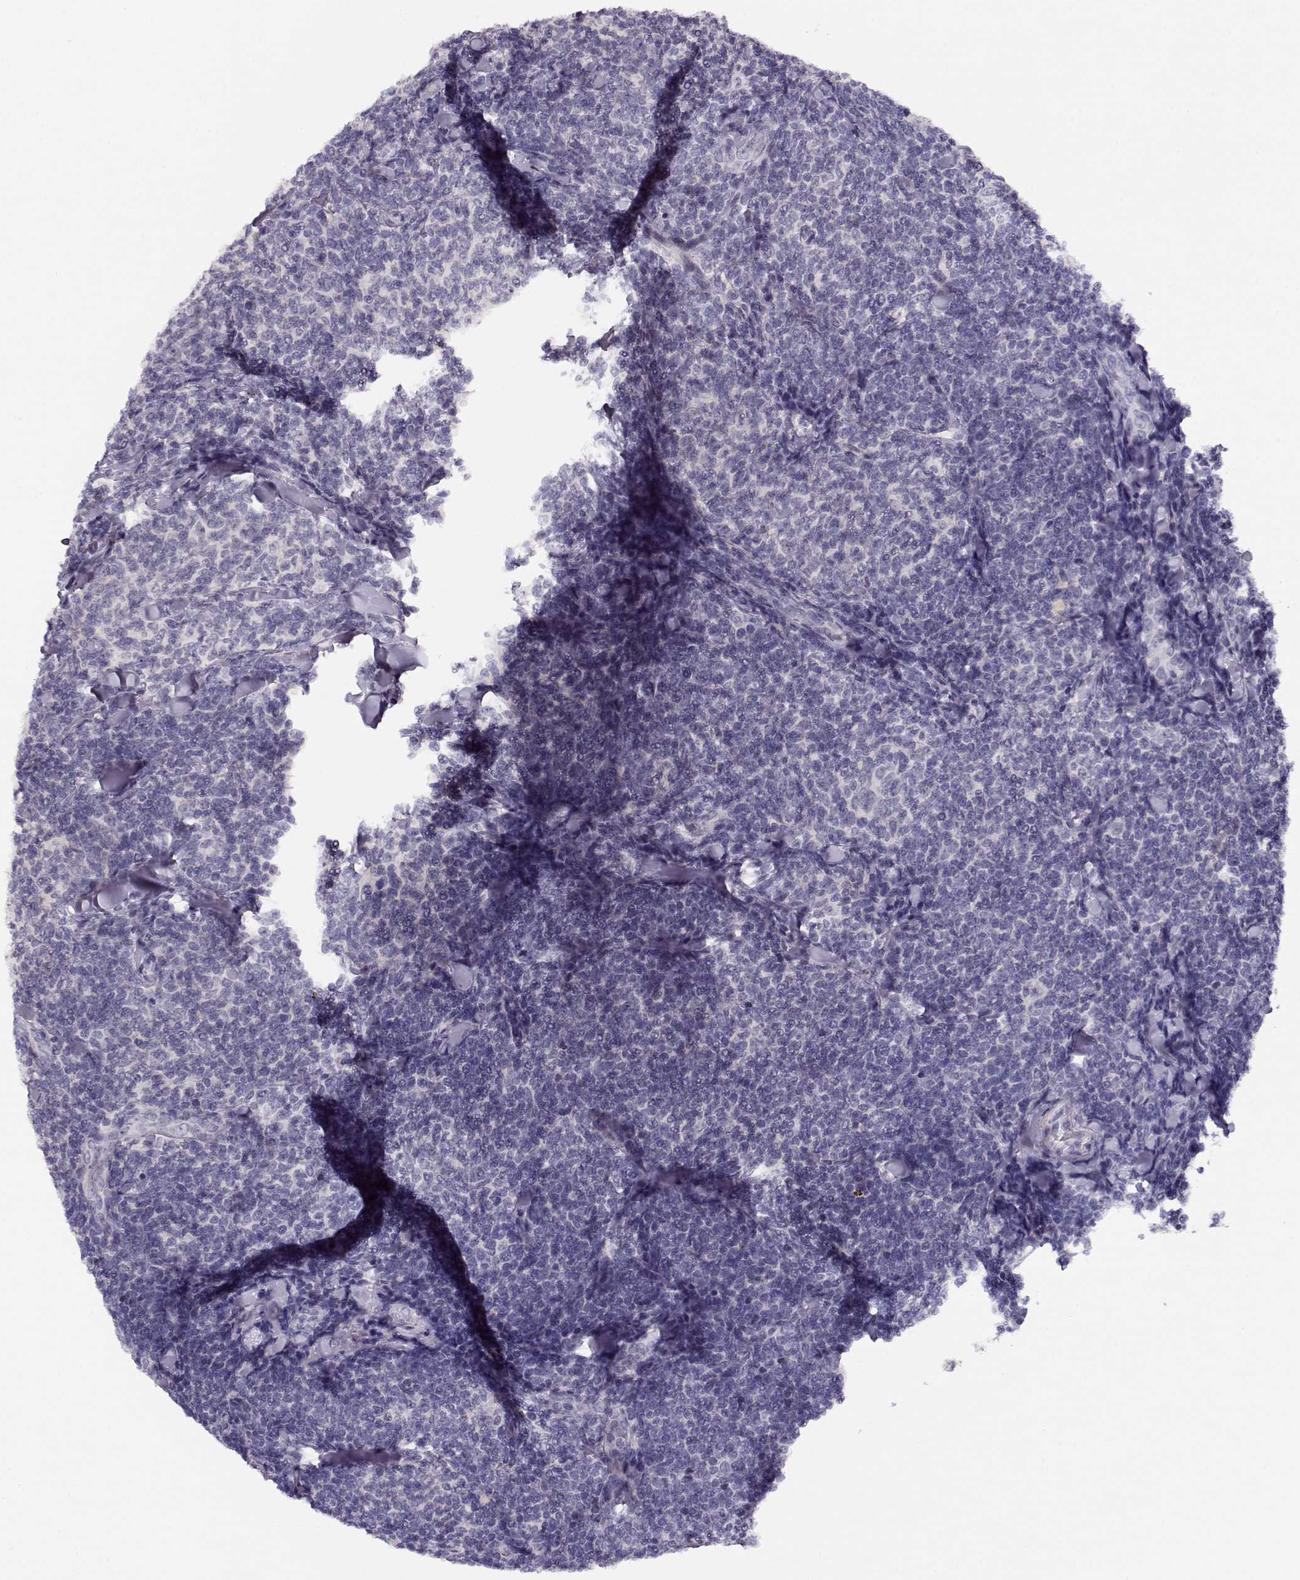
{"staining": {"intensity": "negative", "quantity": "none", "location": "none"}, "tissue": "lymphoma", "cell_type": "Tumor cells", "image_type": "cancer", "snomed": [{"axis": "morphology", "description": "Malignant lymphoma, non-Hodgkin's type, Low grade"}, {"axis": "topography", "description": "Lymph node"}], "caption": "Image shows no significant protein positivity in tumor cells of lymphoma.", "gene": "CRX", "patient": {"sex": "female", "age": 56}}